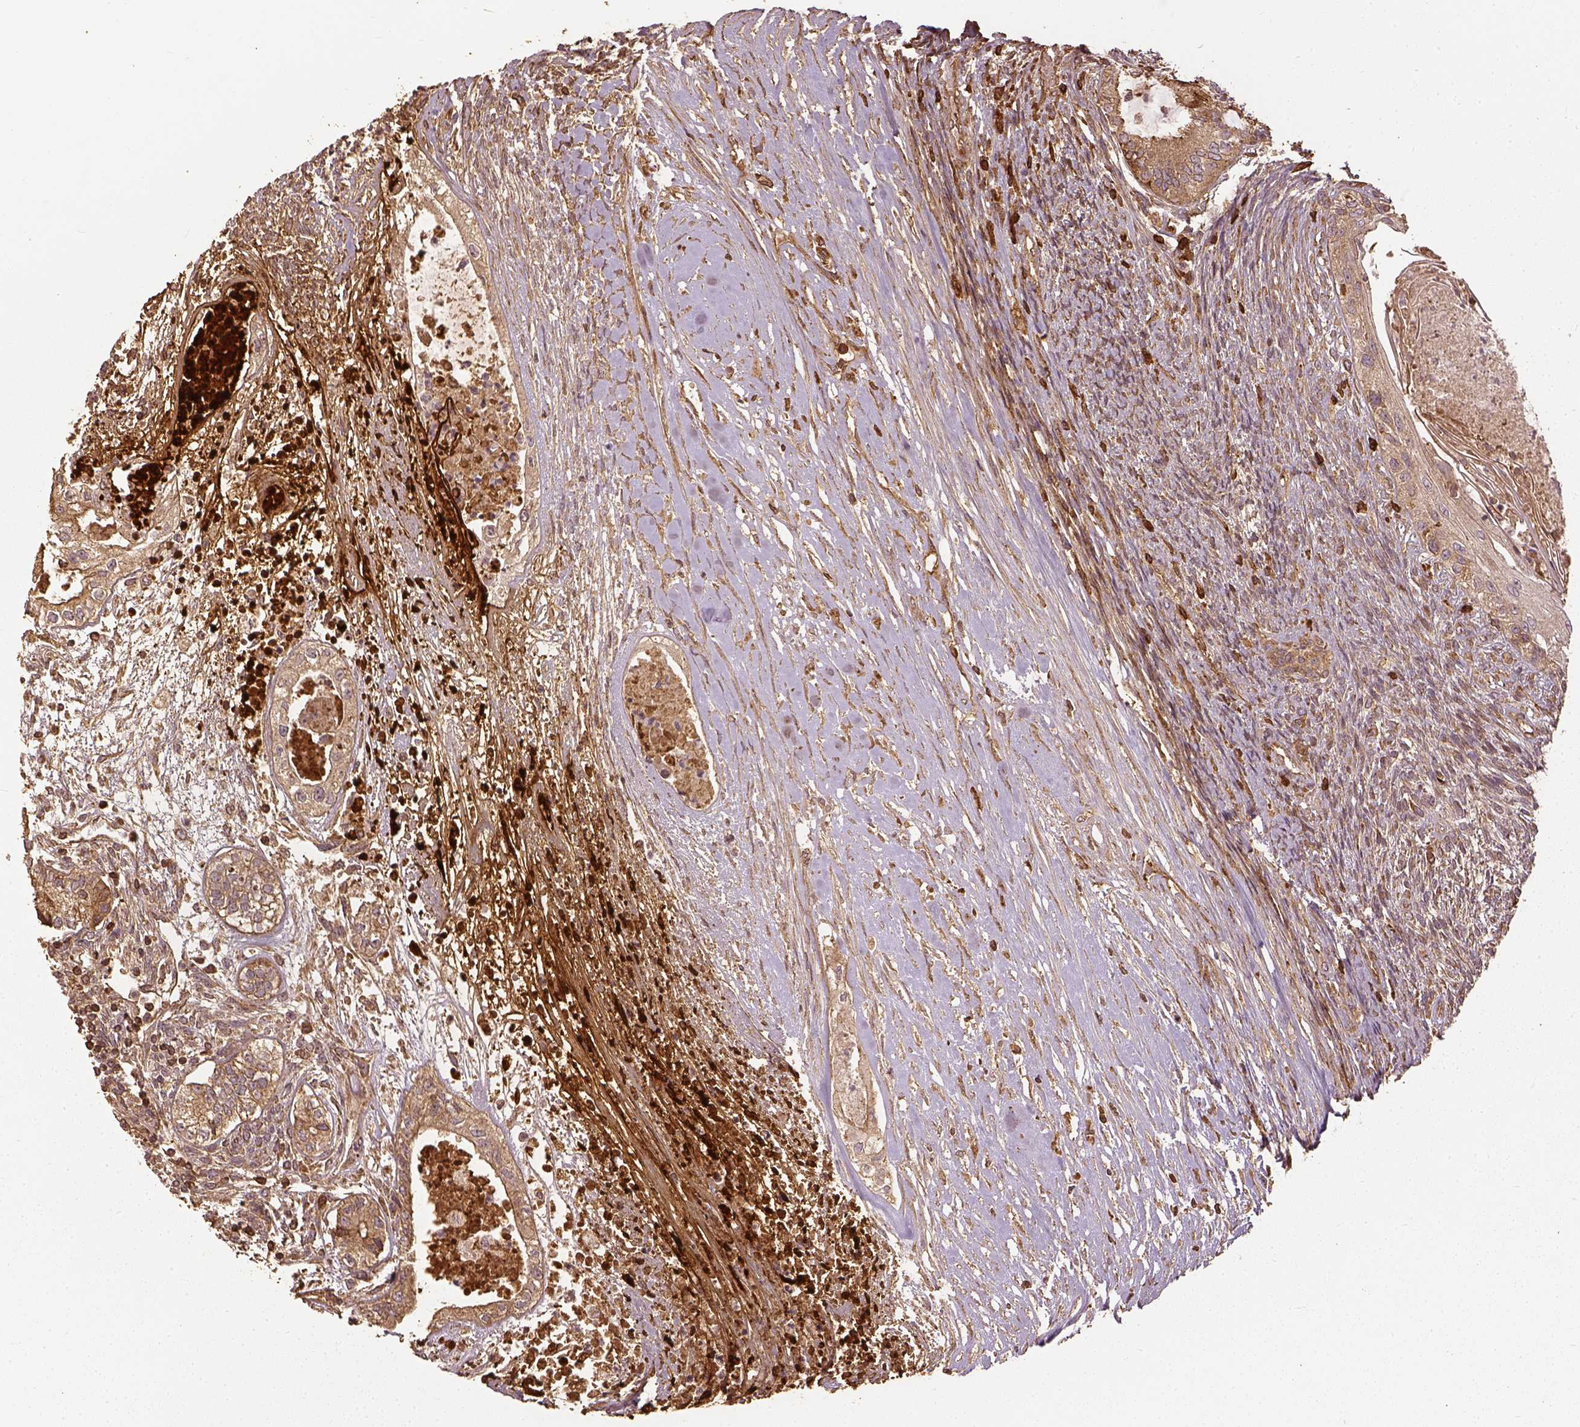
{"staining": {"intensity": "weak", "quantity": ">75%", "location": "cytoplasmic/membranous"}, "tissue": "testis cancer", "cell_type": "Tumor cells", "image_type": "cancer", "snomed": [{"axis": "morphology", "description": "Carcinoma, Embryonal, NOS"}, {"axis": "topography", "description": "Testis"}], "caption": "Immunohistochemistry (IHC) of human embryonal carcinoma (testis) shows low levels of weak cytoplasmic/membranous positivity in about >75% of tumor cells.", "gene": "VEGFA", "patient": {"sex": "male", "age": 37}}